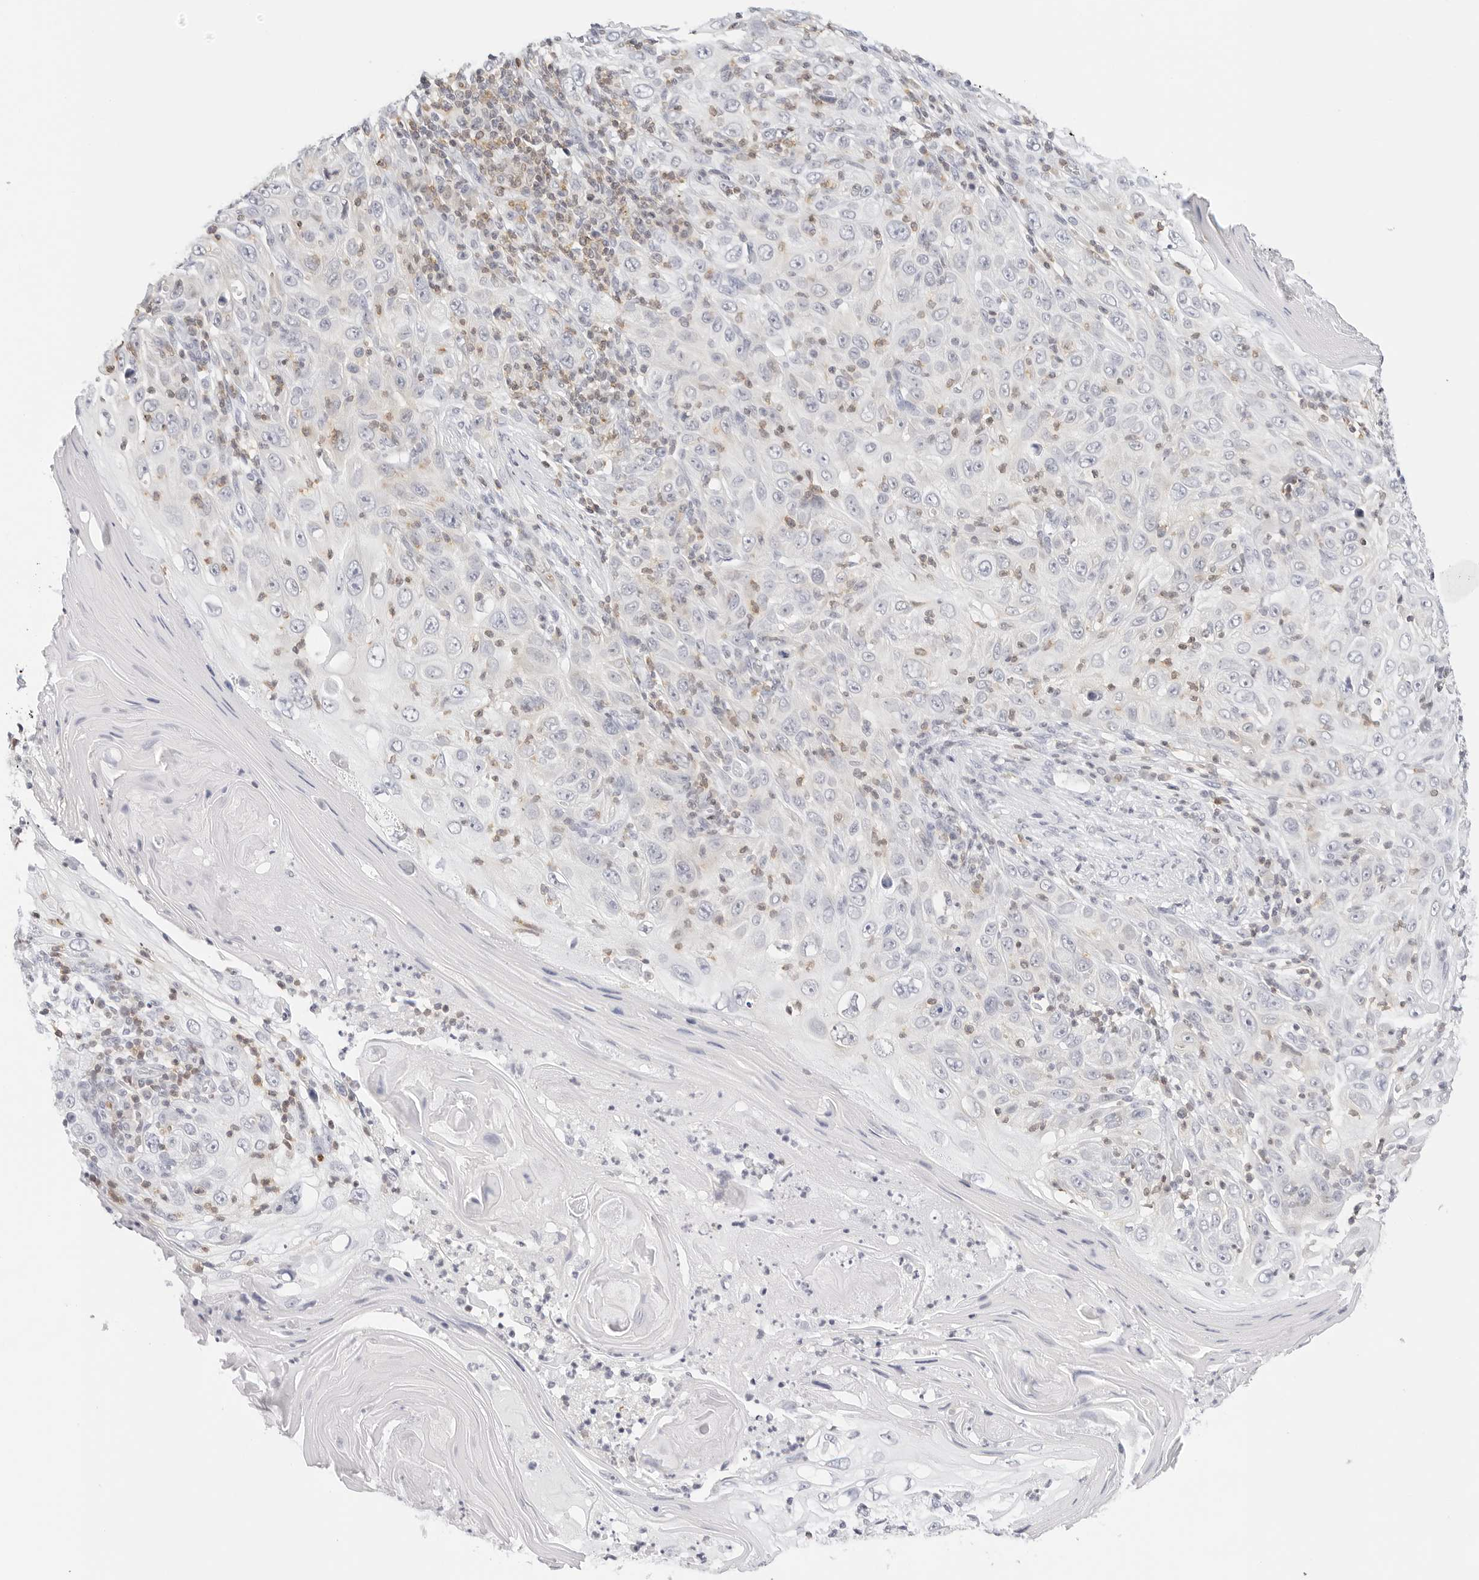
{"staining": {"intensity": "negative", "quantity": "none", "location": "none"}, "tissue": "skin cancer", "cell_type": "Tumor cells", "image_type": "cancer", "snomed": [{"axis": "morphology", "description": "Squamous cell carcinoma, NOS"}, {"axis": "topography", "description": "Skin"}], "caption": "This is an immunohistochemistry micrograph of human squamous cell carcinoma (skin). There is no staining in tumor cells.", "gene": "SLC9A3R1", "patient": {"sex": "female", "age": 88}}